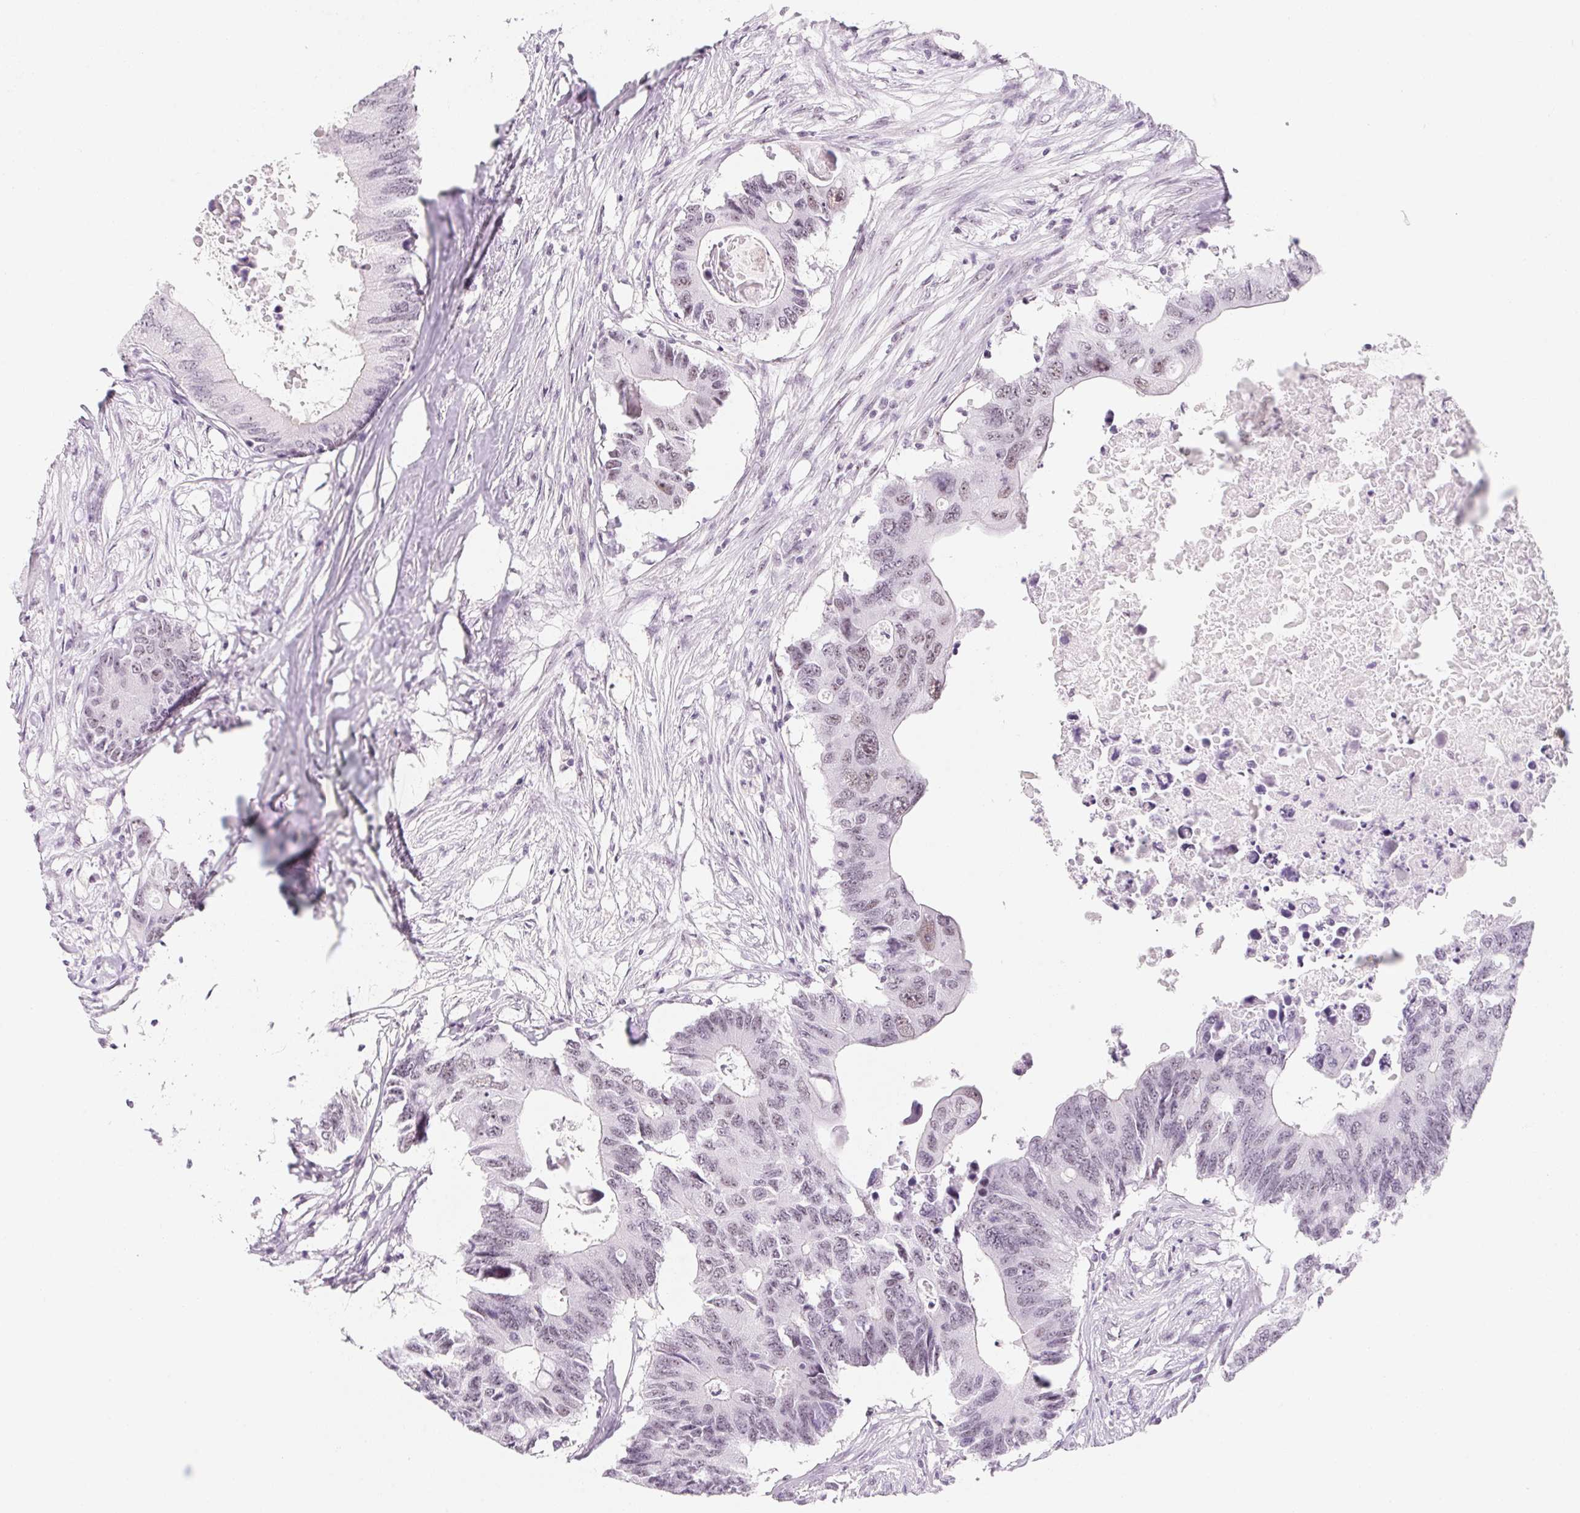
{"staining": {"intensity": "weak", "quantity": "25%-75%", "location": "nuclear"}, "tissue": "colorectal cancer", "cell_type": "Tumor cells", "image_type": "cancer", "snomed": [{"axis": "morphology", "description": "Adenocarcinoma, NOS"}, {"axis": "topography", "description": "Colon"}], "caption": "A histopathology image of human adenocarcinoma (colorectal) stained for a protein shows weak nuclear brown staining in tumor cells.", "gene": "ZIC4", "patient": {"sex": "male", "age": 71}}